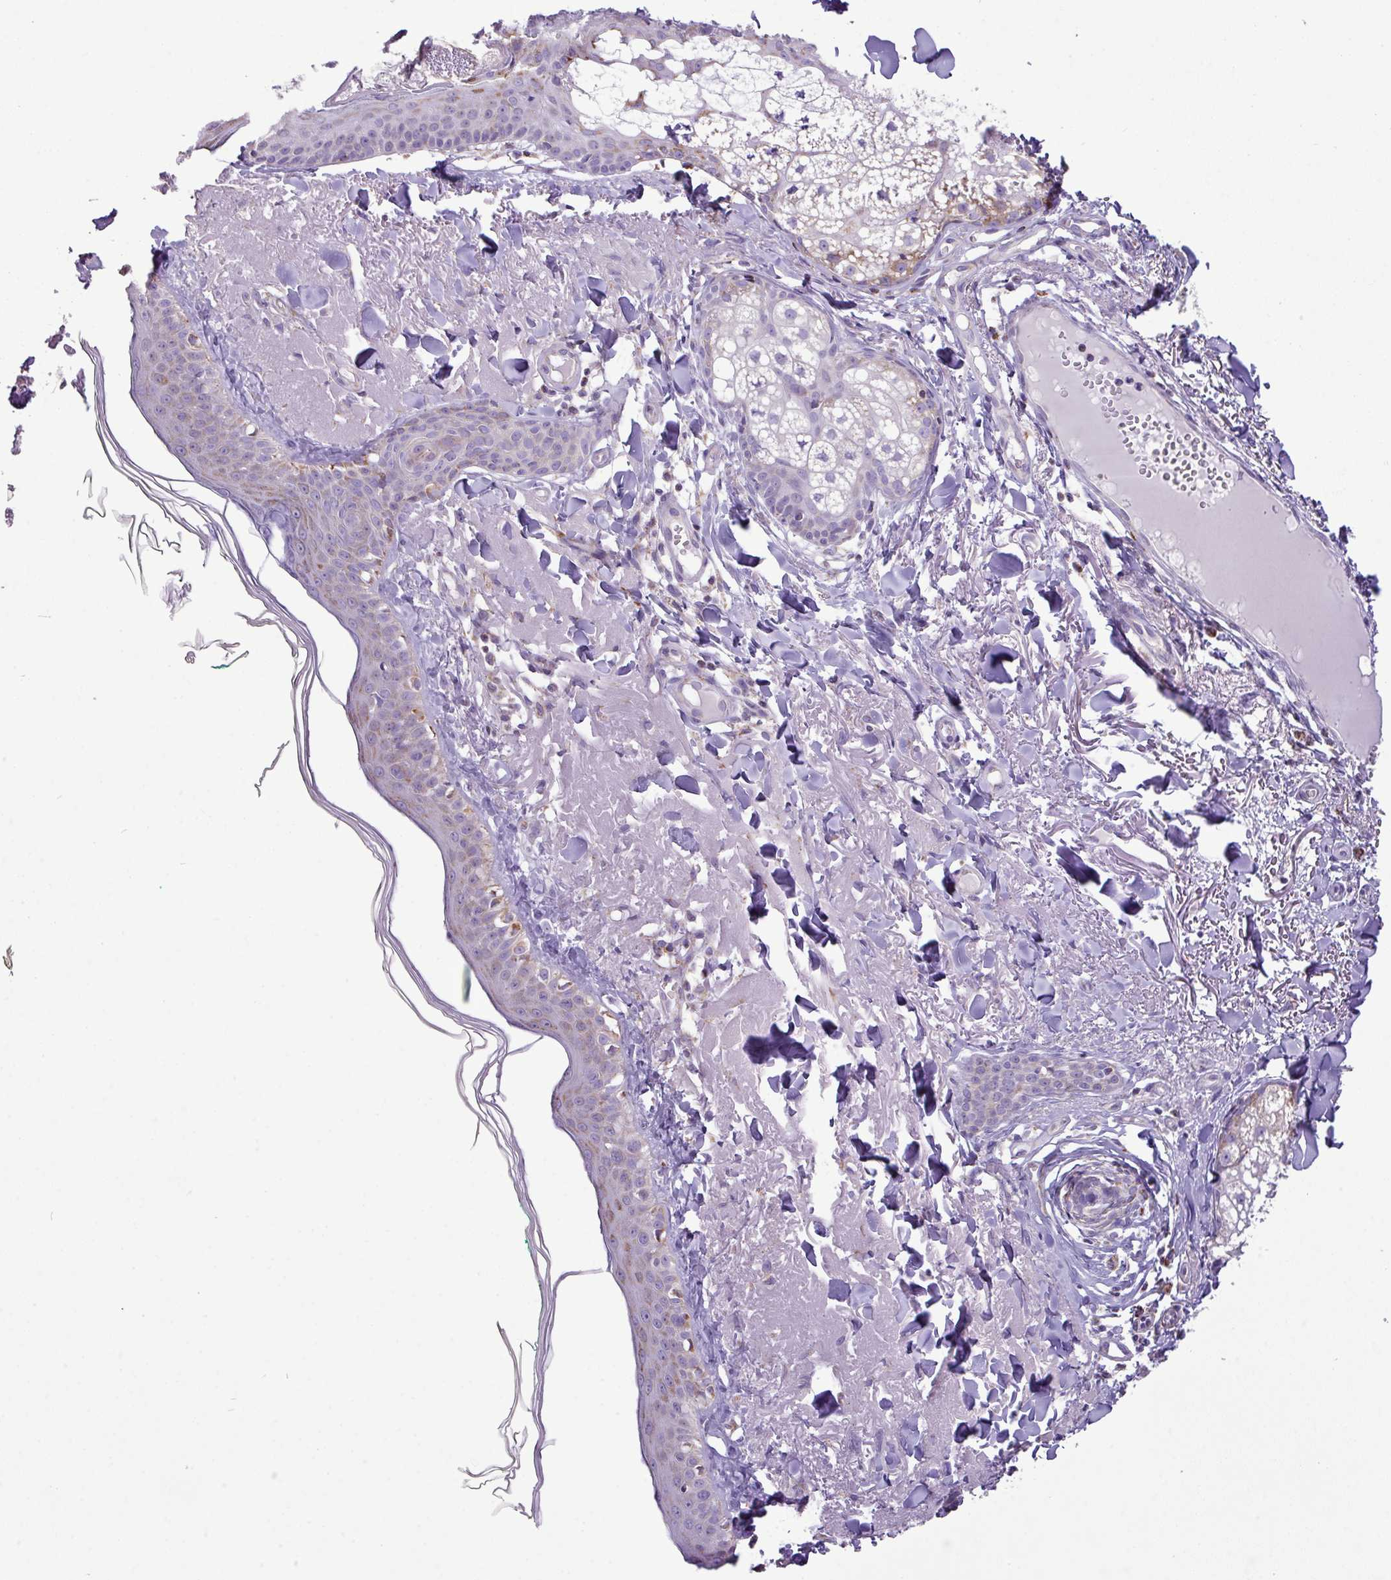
{"staining": {"intensity": "moderate", "quantity": ">75%", "location": "cytoplasmic/membranous"}, "tissue": "skin", "cell_type": "Fibroblasts", "image_type": "normal", "snomed": [{"axis": "morphology", "description": "Normal tissue, NOS"}, {"axis": "morphology", "description": "Malignant melanoma, NOS"}, {"axis": "topography", "description": "Skin"}], "caption": "Unremarkable skin was stained to show a protein in brown. There is medium levels of moderate cytoplasmic/membranous staining in about >75% of fibroblasts. (DAB (3,3'-diaminobenzidine) IHC with brightfield microscopy, high magnification).", "gene": "ZNF81", "patient": {"sex": "male", "age": 80}}